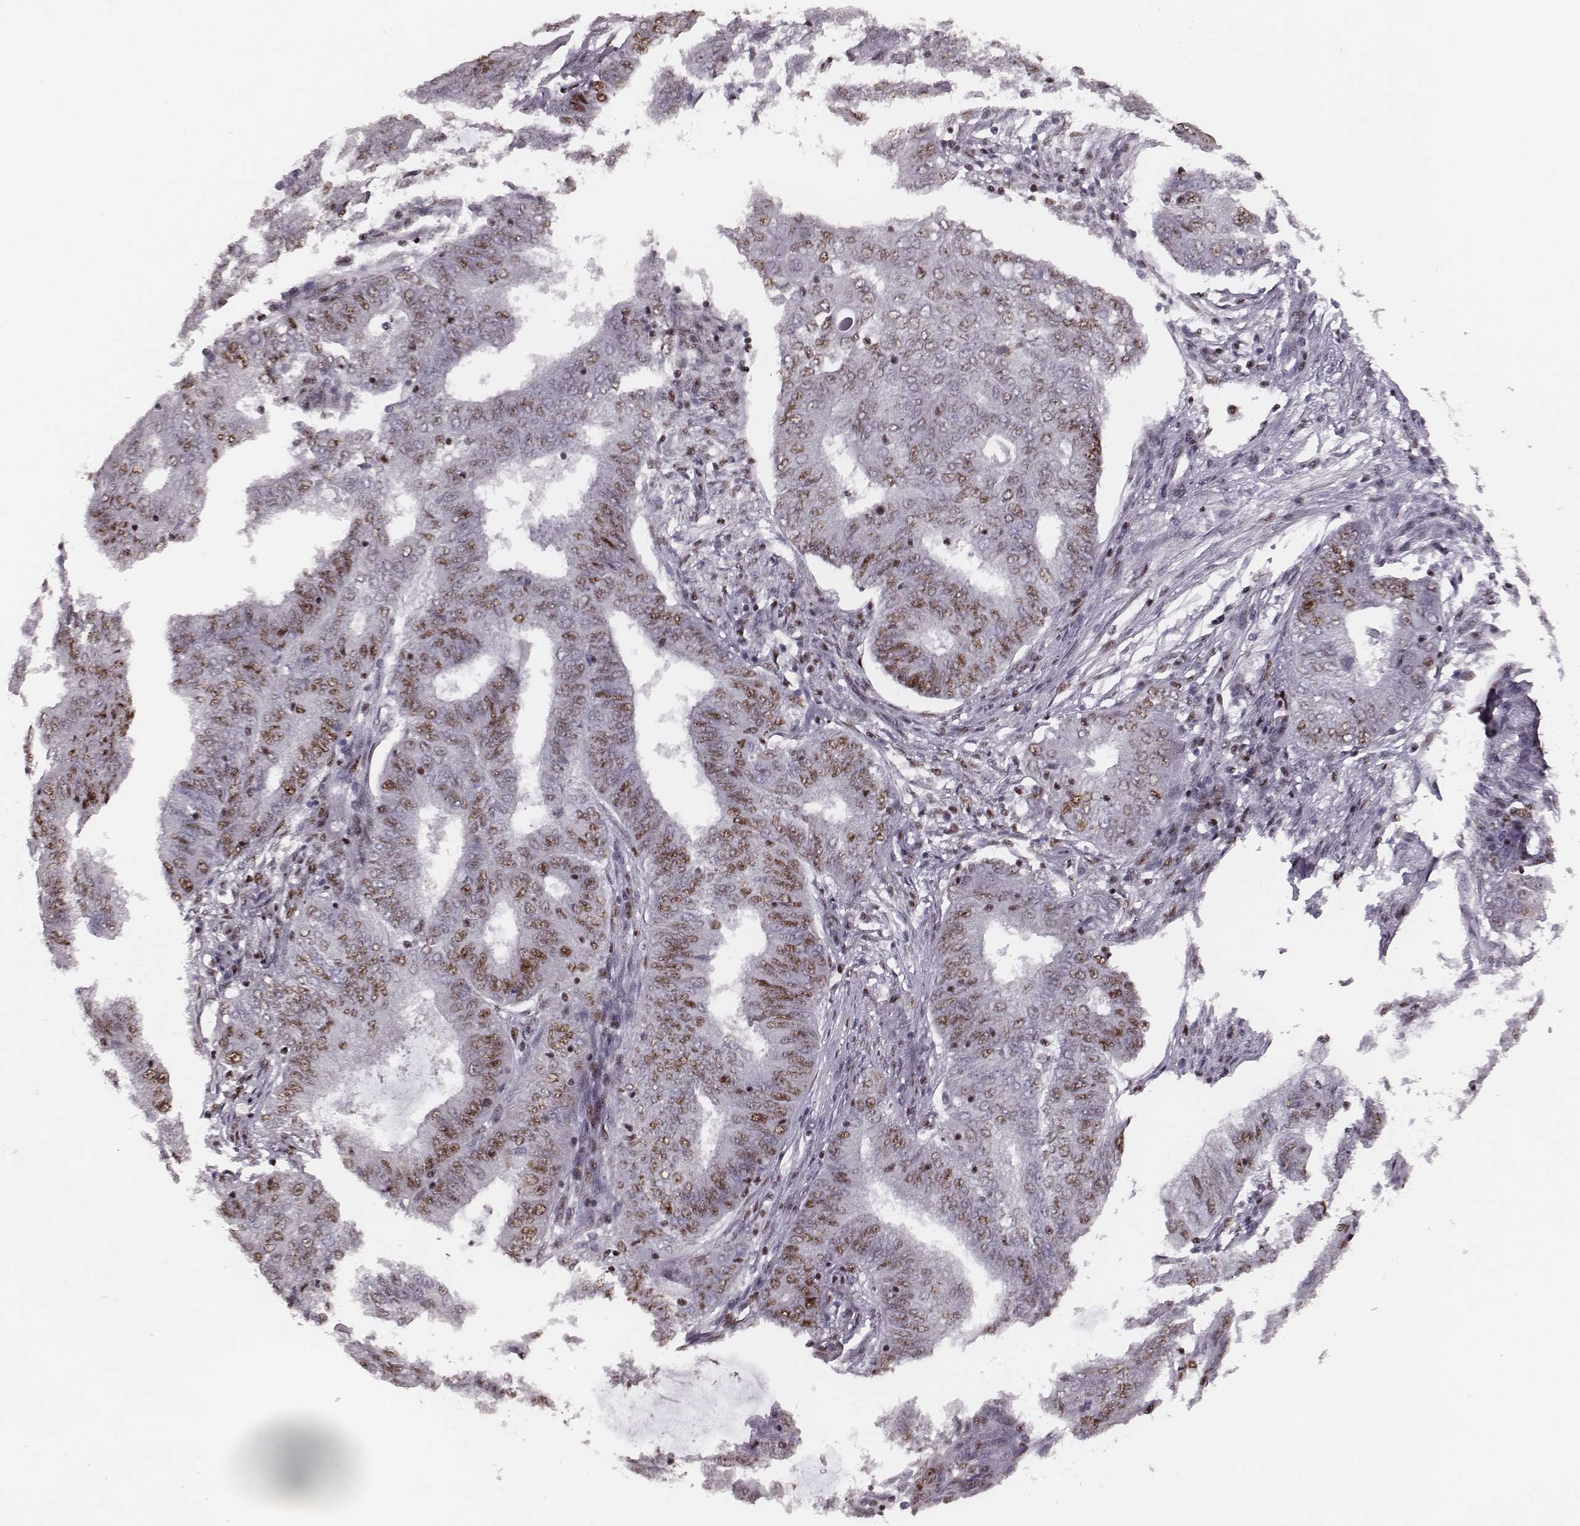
{"staining": {"intensity": "moderate", "quantity": "25%-75%", "location": "nuclear"}, "tissue": "endometrial cancer", "cell_type": "Tumor cells", "image_type": "cancer", "snomed": [{"axis": "morphology", "description": "Adenocarcinoma, NOS"}, {"axis": "topography", "description": "Endometrium"}], "caption": "Immunohistochemical staining of endometrial cancer shows medium levels of moderate nuclear expression in about 25%-75% of tumor cells.", "gene": "LUC7L", "patient": {"sex": "female", "age": 62}}